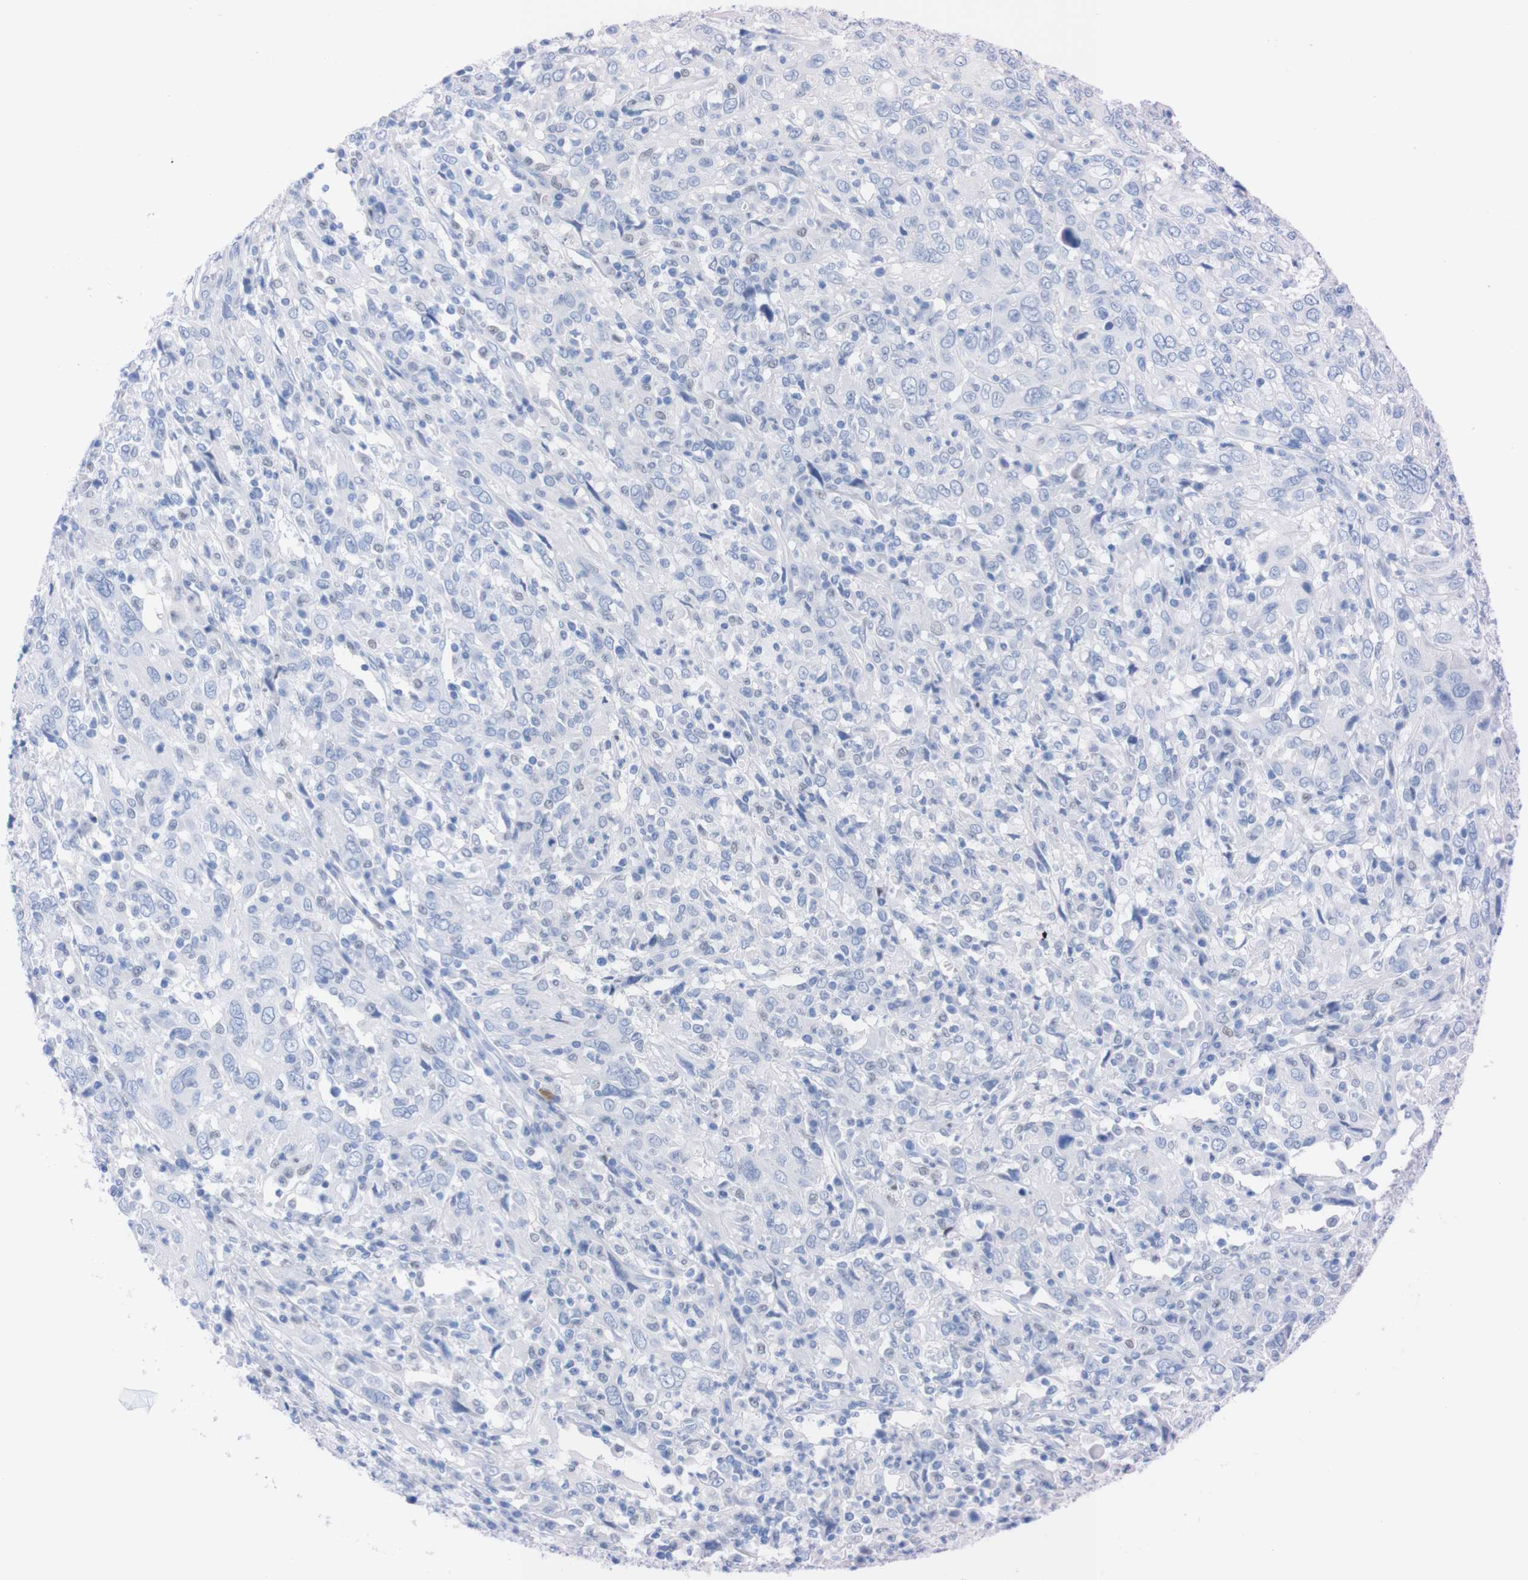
{"staining": {"intensity": "negative", "quantity": "none", "location": "none"}, "tissue": "cervical cancer", "cell_type": "Tumor cells", "image_type": "cancer", "snomed": [{"axis": "morphology", "description": "Squamous cell carcinoma, NOS"}, {"axis": "topography", "description": "Cervix"}], "caption": "Human squamous cell carcinoma (cervical) stained for a protein using immunohistochemistry (IHC) shows no positivity in tumor cells.", "gene": "P2RY12", "patient": {"sex": "female", "age": 46}}